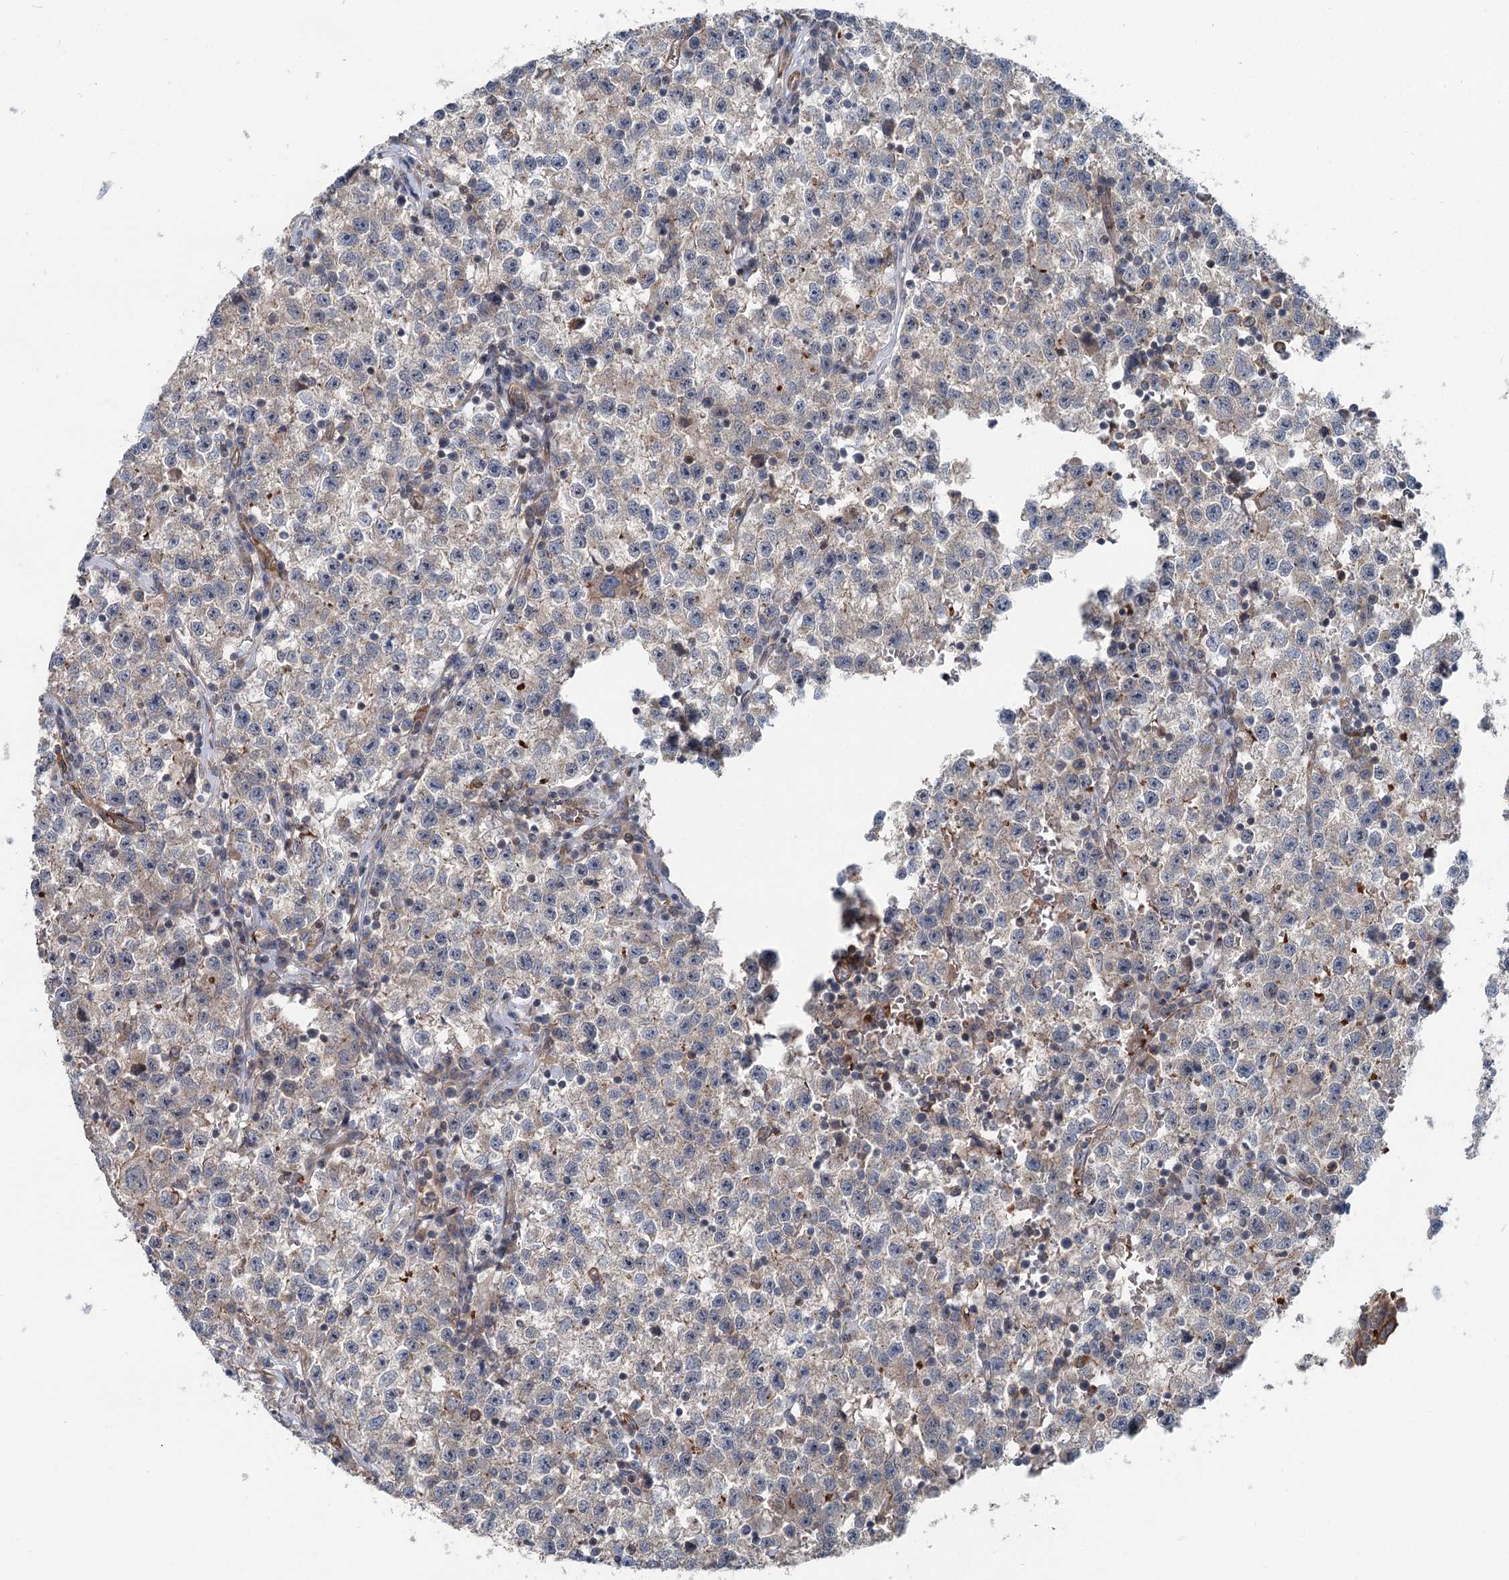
{"staining": {"intensity": "negative", "quantity": "none", "location": "none"}, "tissue": "testis cancer", "cell_type": "Tumor cells", "image_type": "cancer", "snomed": [{"axis": "morphology", "description": "Seminoma, NOS"}, {"axis": "topography", "description": "Testis"}], "caption": "An immunohistochemistry photomicrograph of testis cancer (seminoma) is shown. There is no staining in tumor cells of testis cancer (seminoma).", "gene": "IQSEC1", "patient": {"sex": "male", "age": 22}}